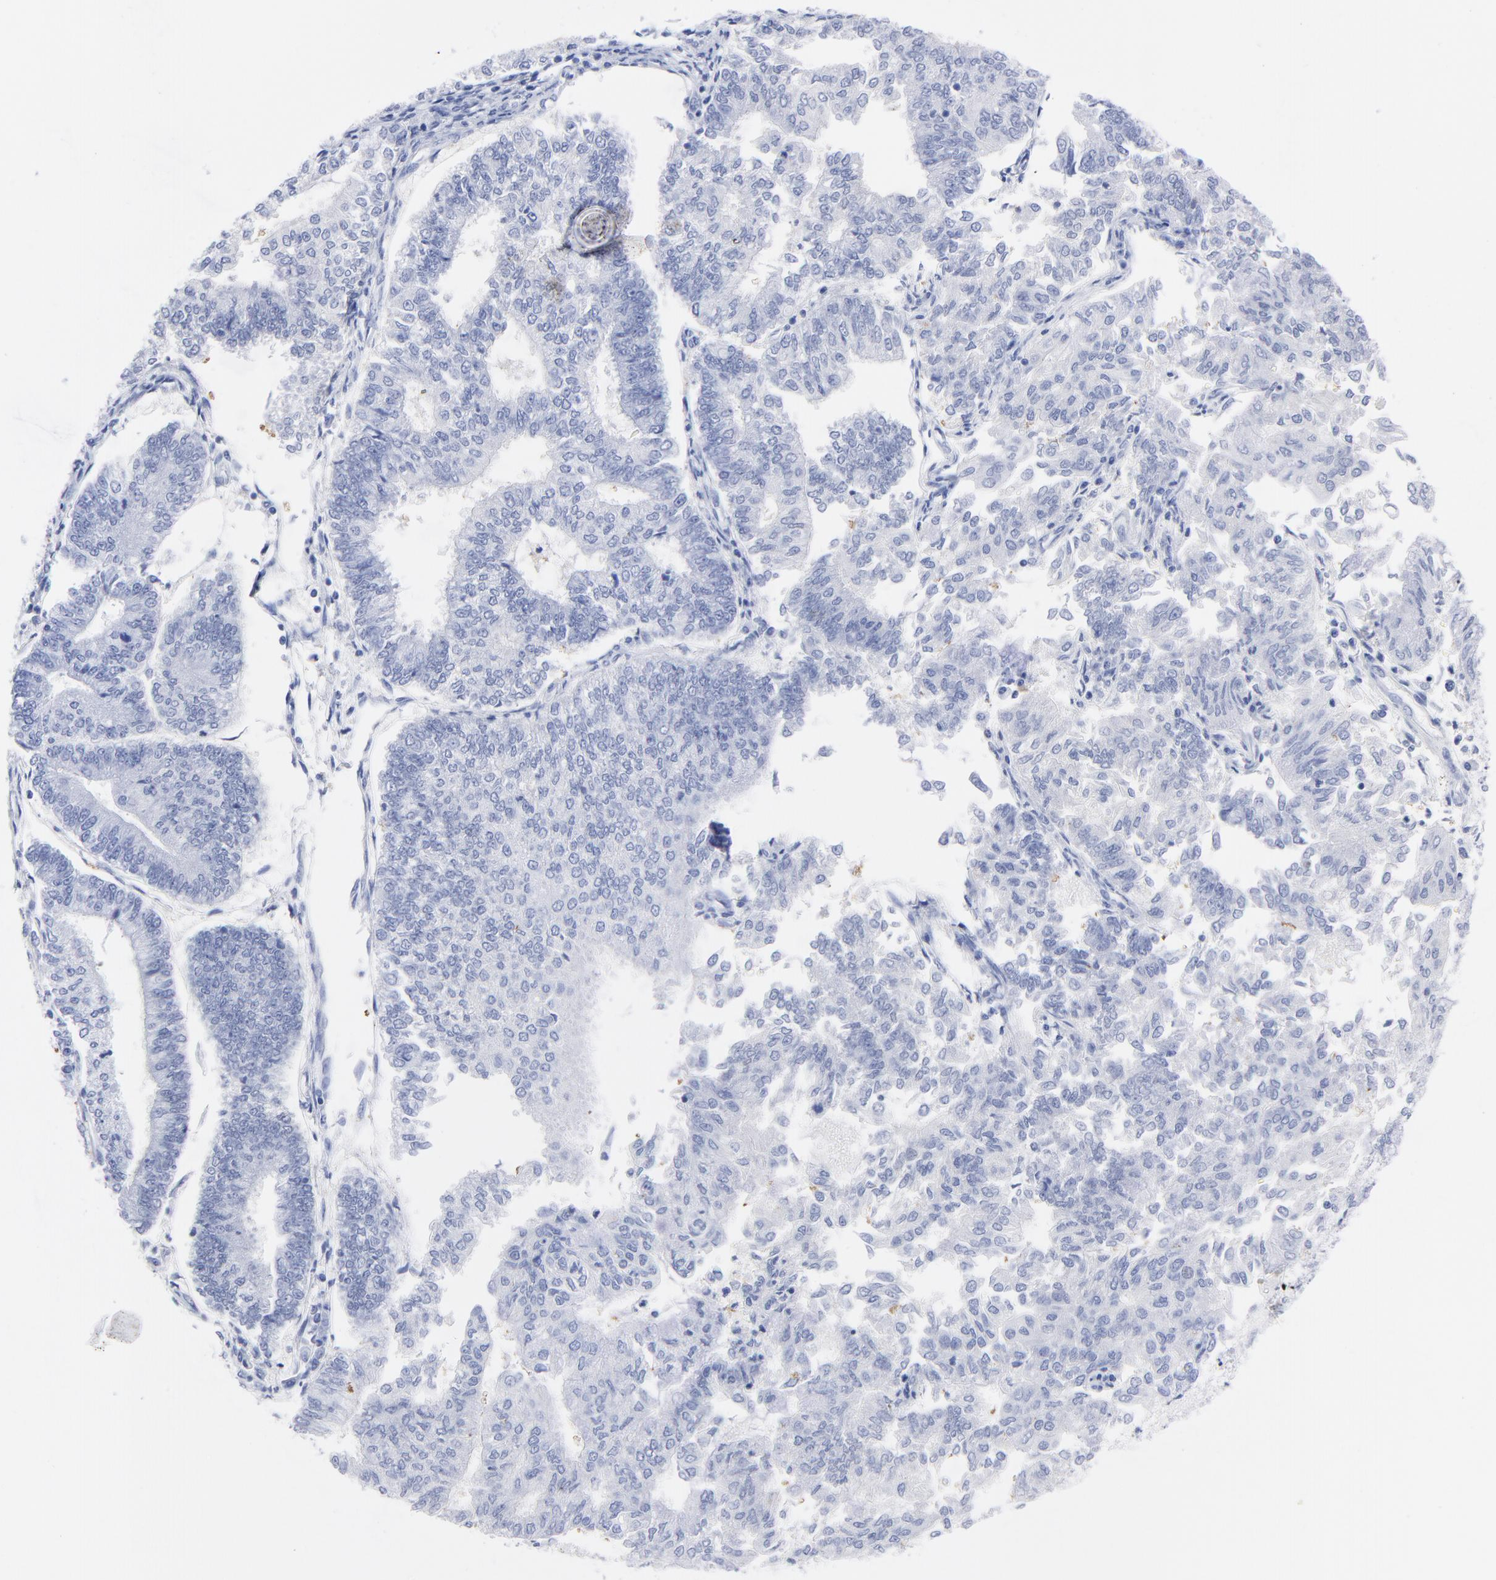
{"staining": {"intensity": "negative", "quantity": "none", "location": "none"}, "tissue": "endometrial cancer", "cell_type": "Tumor cells", "image_type": "cancer", "snomed": [{"axis": "morphology", "description": "Adenocarcinoma, NOS"}, {"axis": "topography", "description": "Endometrium"}], "caption": "IHC of endometrial cancer reveals no staining in tumor cells.", "gene": "ACY1", "patient": {"sex": "female", "age": 59}}